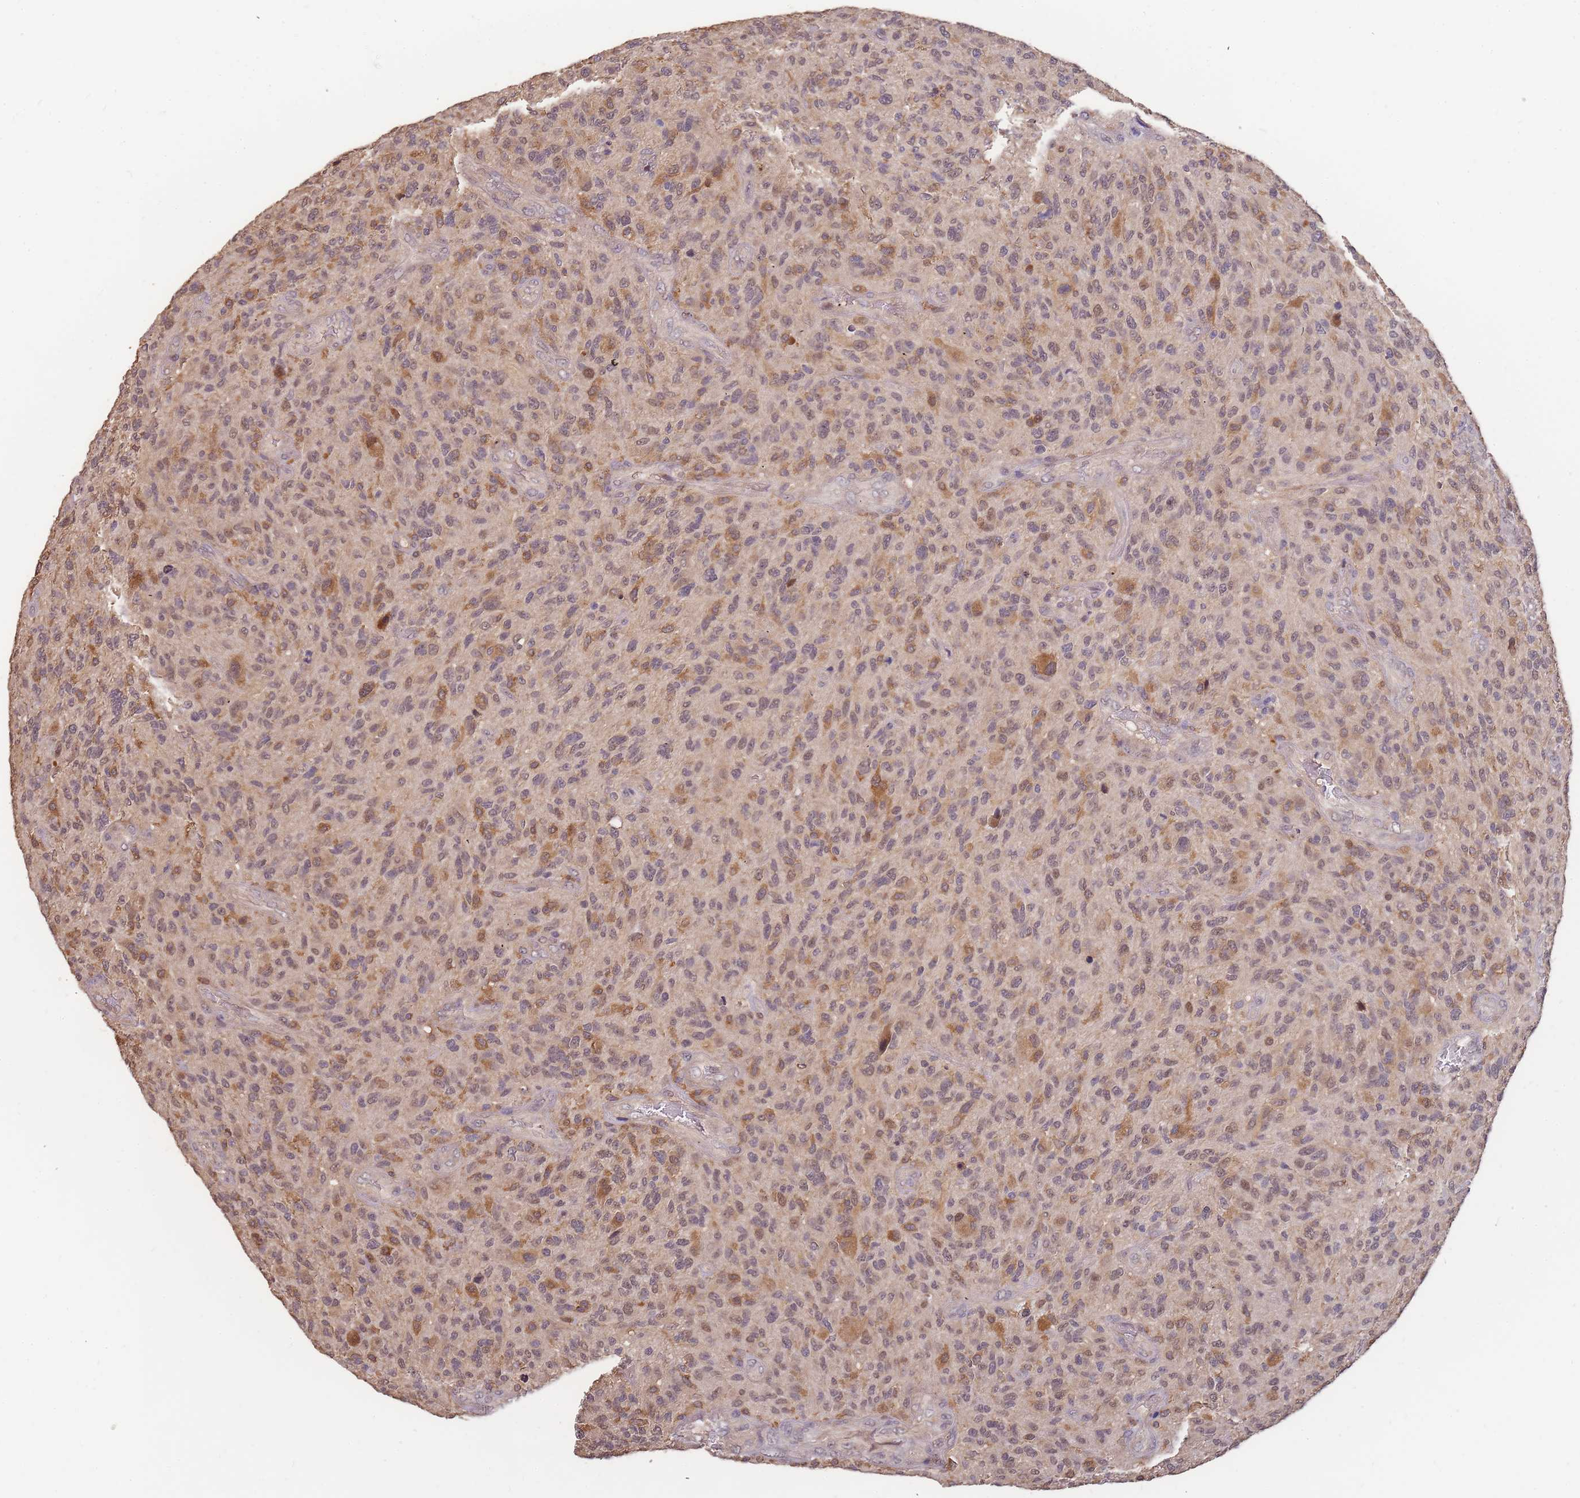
{"staining": {"intensity": "moderate", "quantity": "25%-75%", "location": "cytoplasmic/membranous,nuclear"}, "tissue": "glioma", "cell_type": "Tumor cells", "image_type": "cancer", "snomed": [{"axis": "morphology", "description": "Glioma, malignant, High grade"}, {"axis": "topography", "description": "Brain"}], "caption": "A high-resolution image shows IHC staining of malignant glioma (high-grade), which shows moderate cytoplasmic/membranous and nuclear expression in about 25%-75% of tumor cells. (IHC, brightfield microscopy, high magnification).", "gene": "CDKN2AIPNL", "patient": {"sex": "male", "age": 47}}